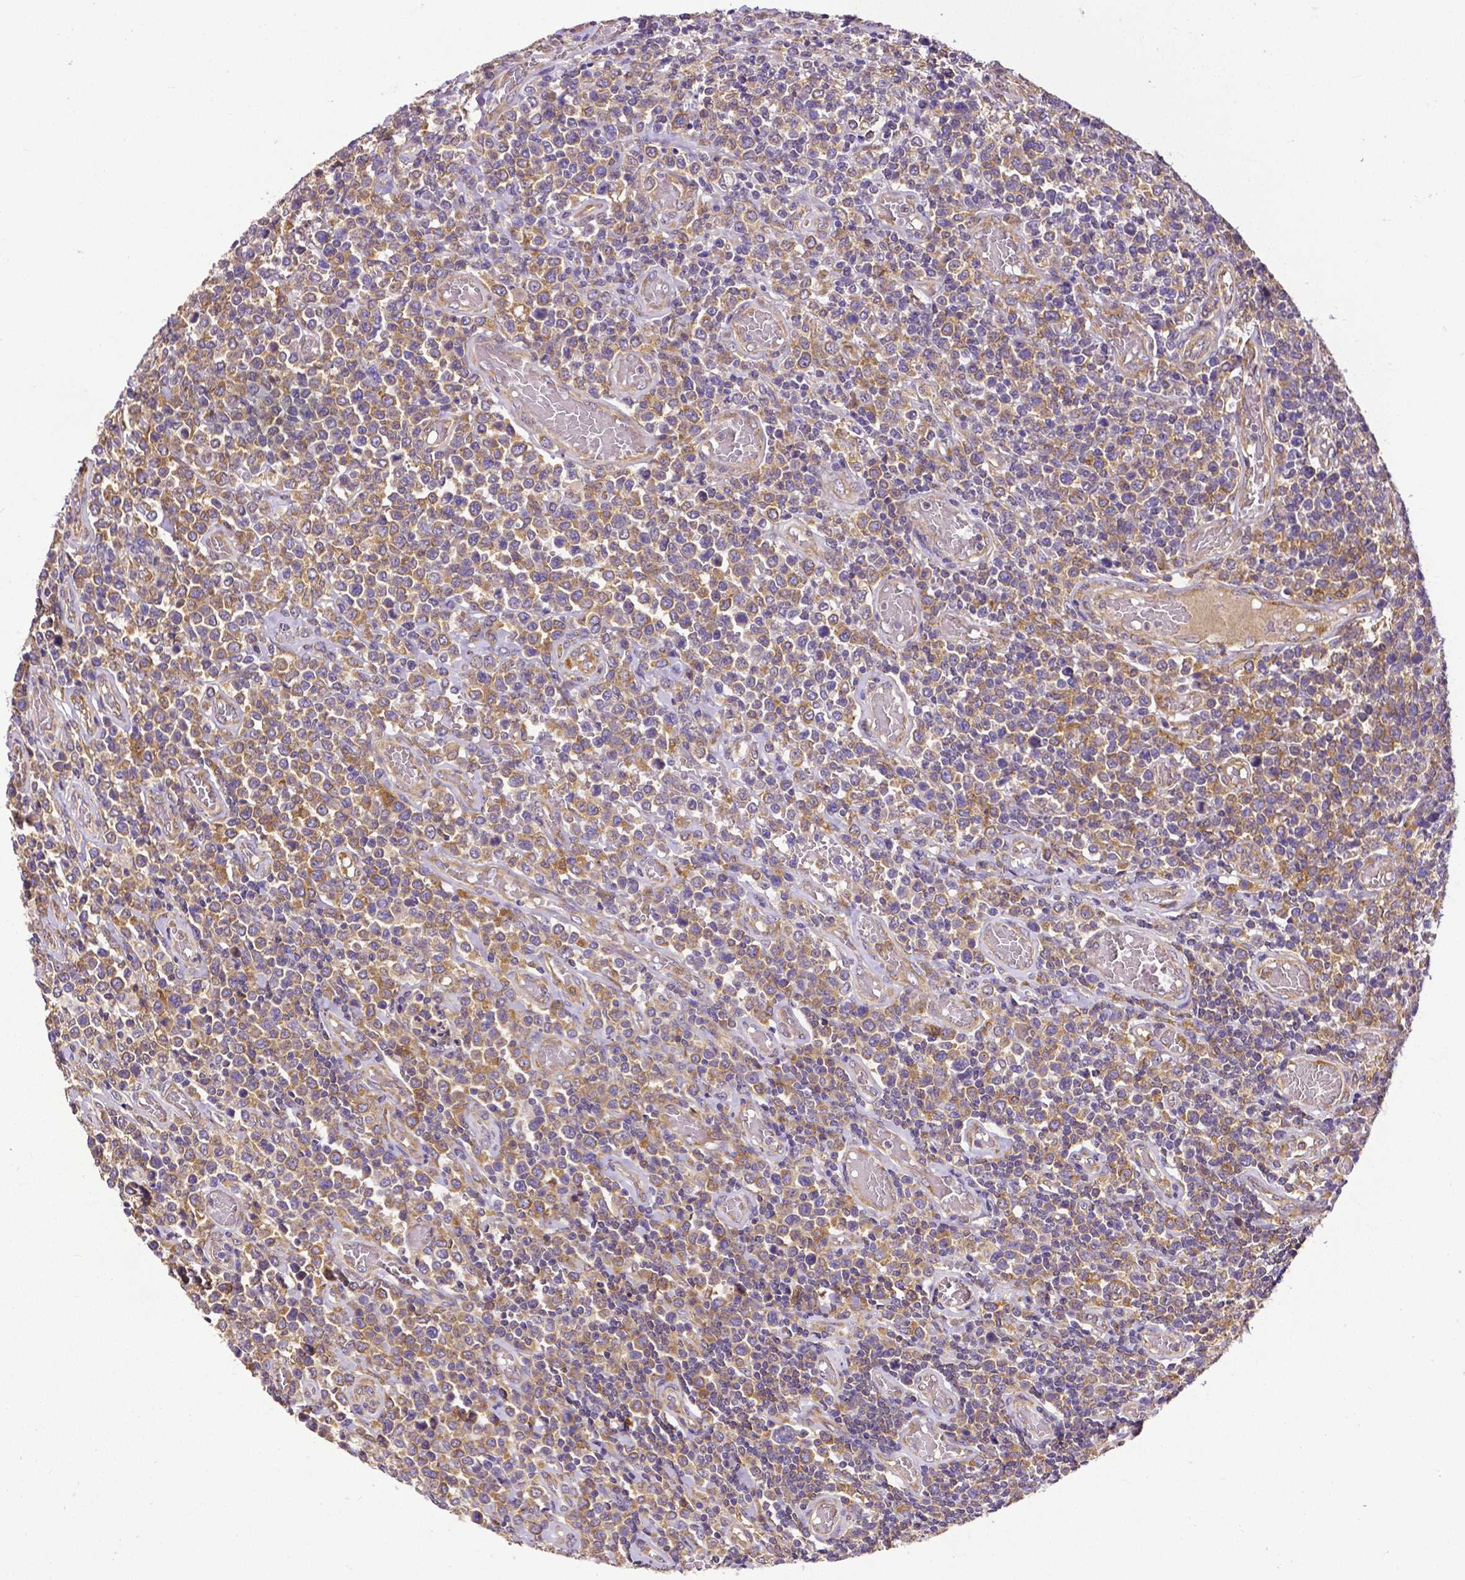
{"staining": {"intensity": "moderate", "quantity": ">75%", "location": "cytoplasmic/membranous"}, "tissue": "lymphoma", "cell_type": "Tumor cells", "image_type": "cancer", "snomed": [{"axis": "morphology", "description": "Malignant lymphoma, non-Hodgkin's type, High grade"}, {"axis": "topography", "description": "Soft tissue"}], "caption": "Immunohistochemistry (IHC) photomicrograph of human lymphoma stained for a protein (brown), which demonstrates medium levels of moderate cytoplasmic/membranous staining in approximately >75% of tumor cells.", "gene": "DICER1", "patient": {"sex": "female", "age": 56}}